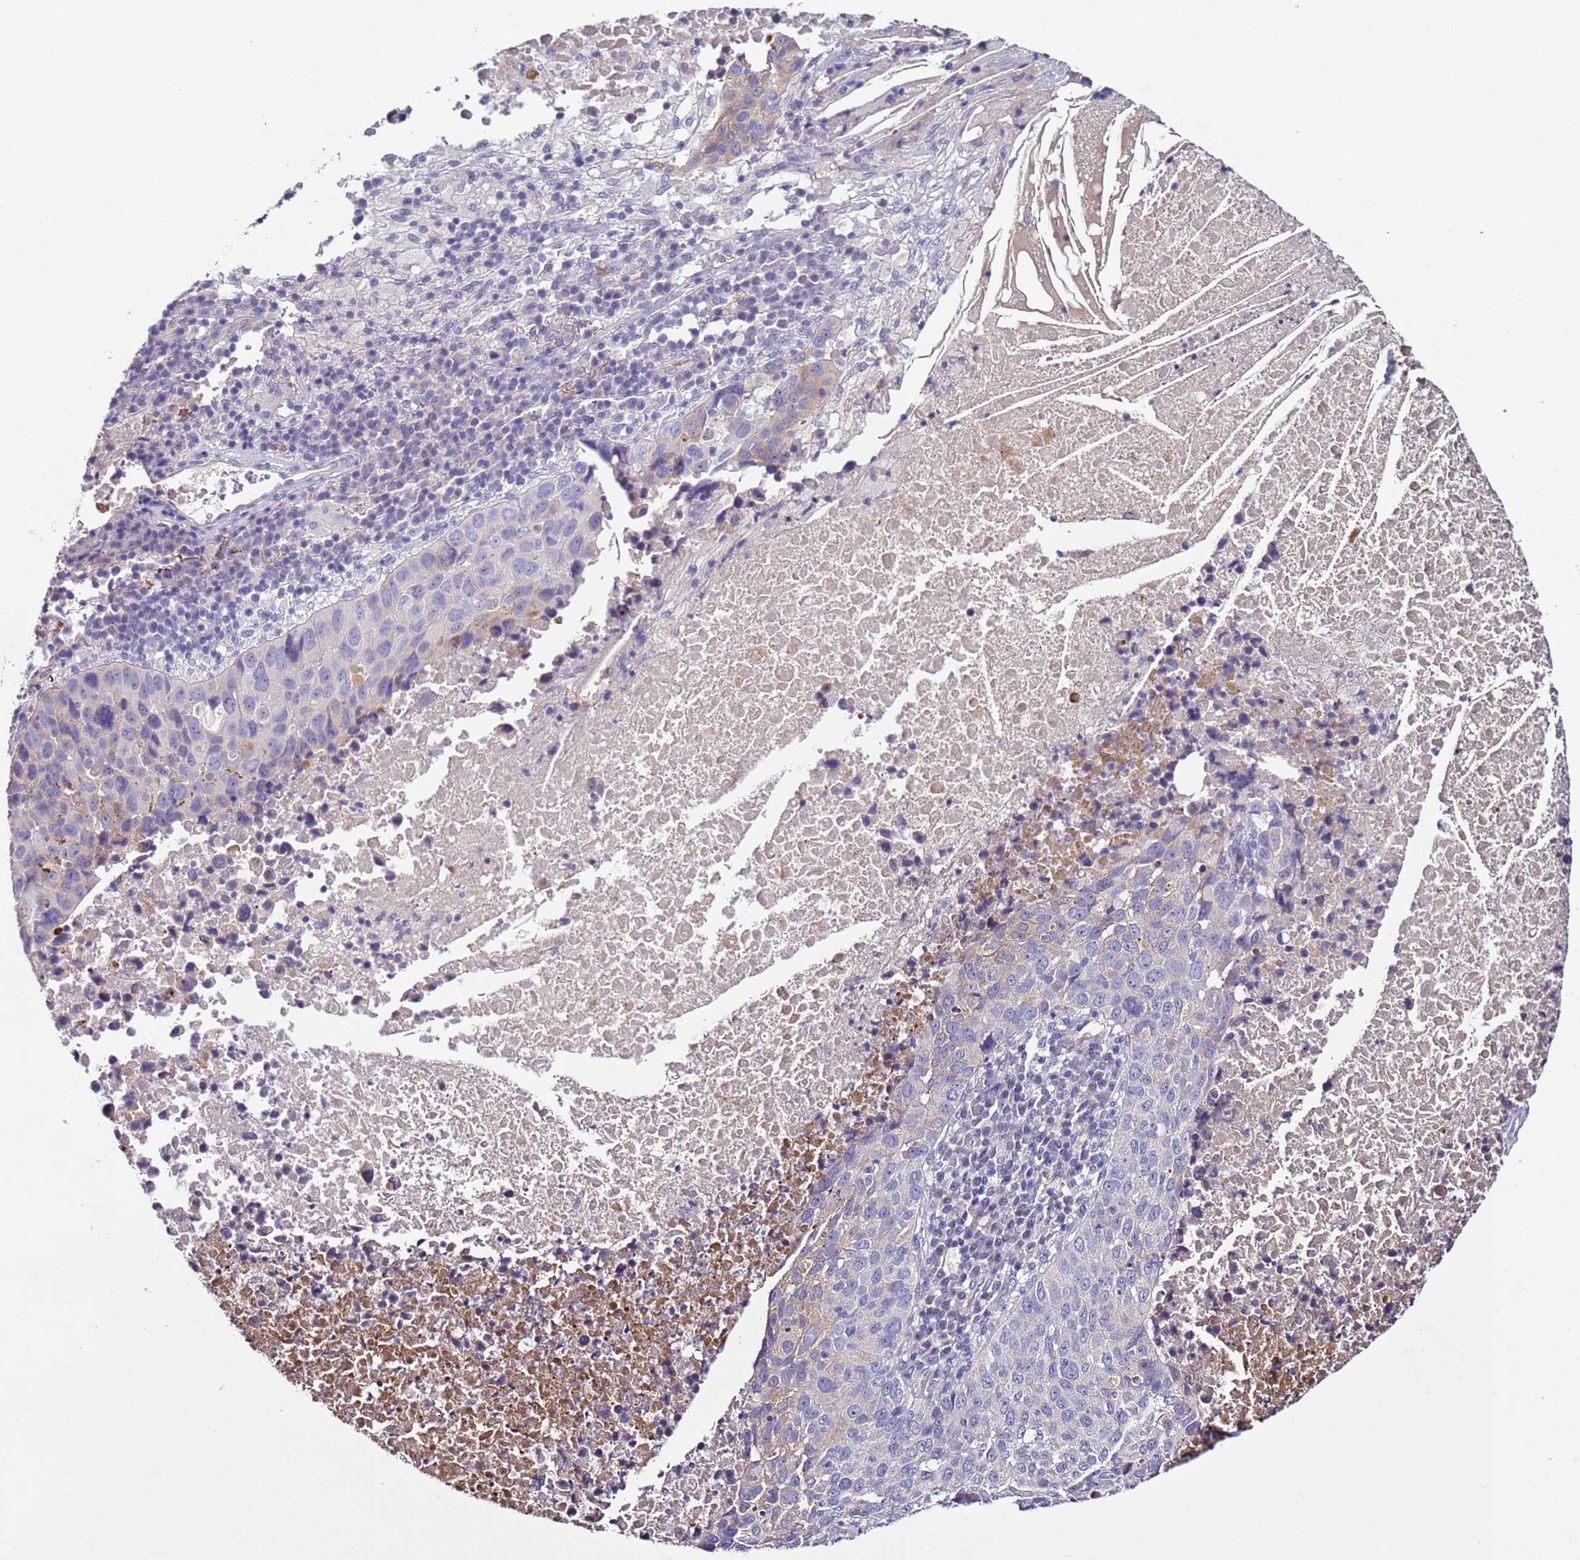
{"staining": {"intensity": "negative", "quantity": "none", "location": "none"}, "tissue": "lung cancer", "cell_type": "Tumor cells", "image_type": "cancer", "snomed": [{"axis": "morphology", "description": "Squamous cell carcinoma, NOS"}, {"axis": "topography", "description": "Lung"}], "caption": "This is an immunohistochemistry image of lung squamous cell carcinoma. There is no staining in tumor cells.", "gene": "TRIM51", "patient": {"sex": "male", "age": 73}}